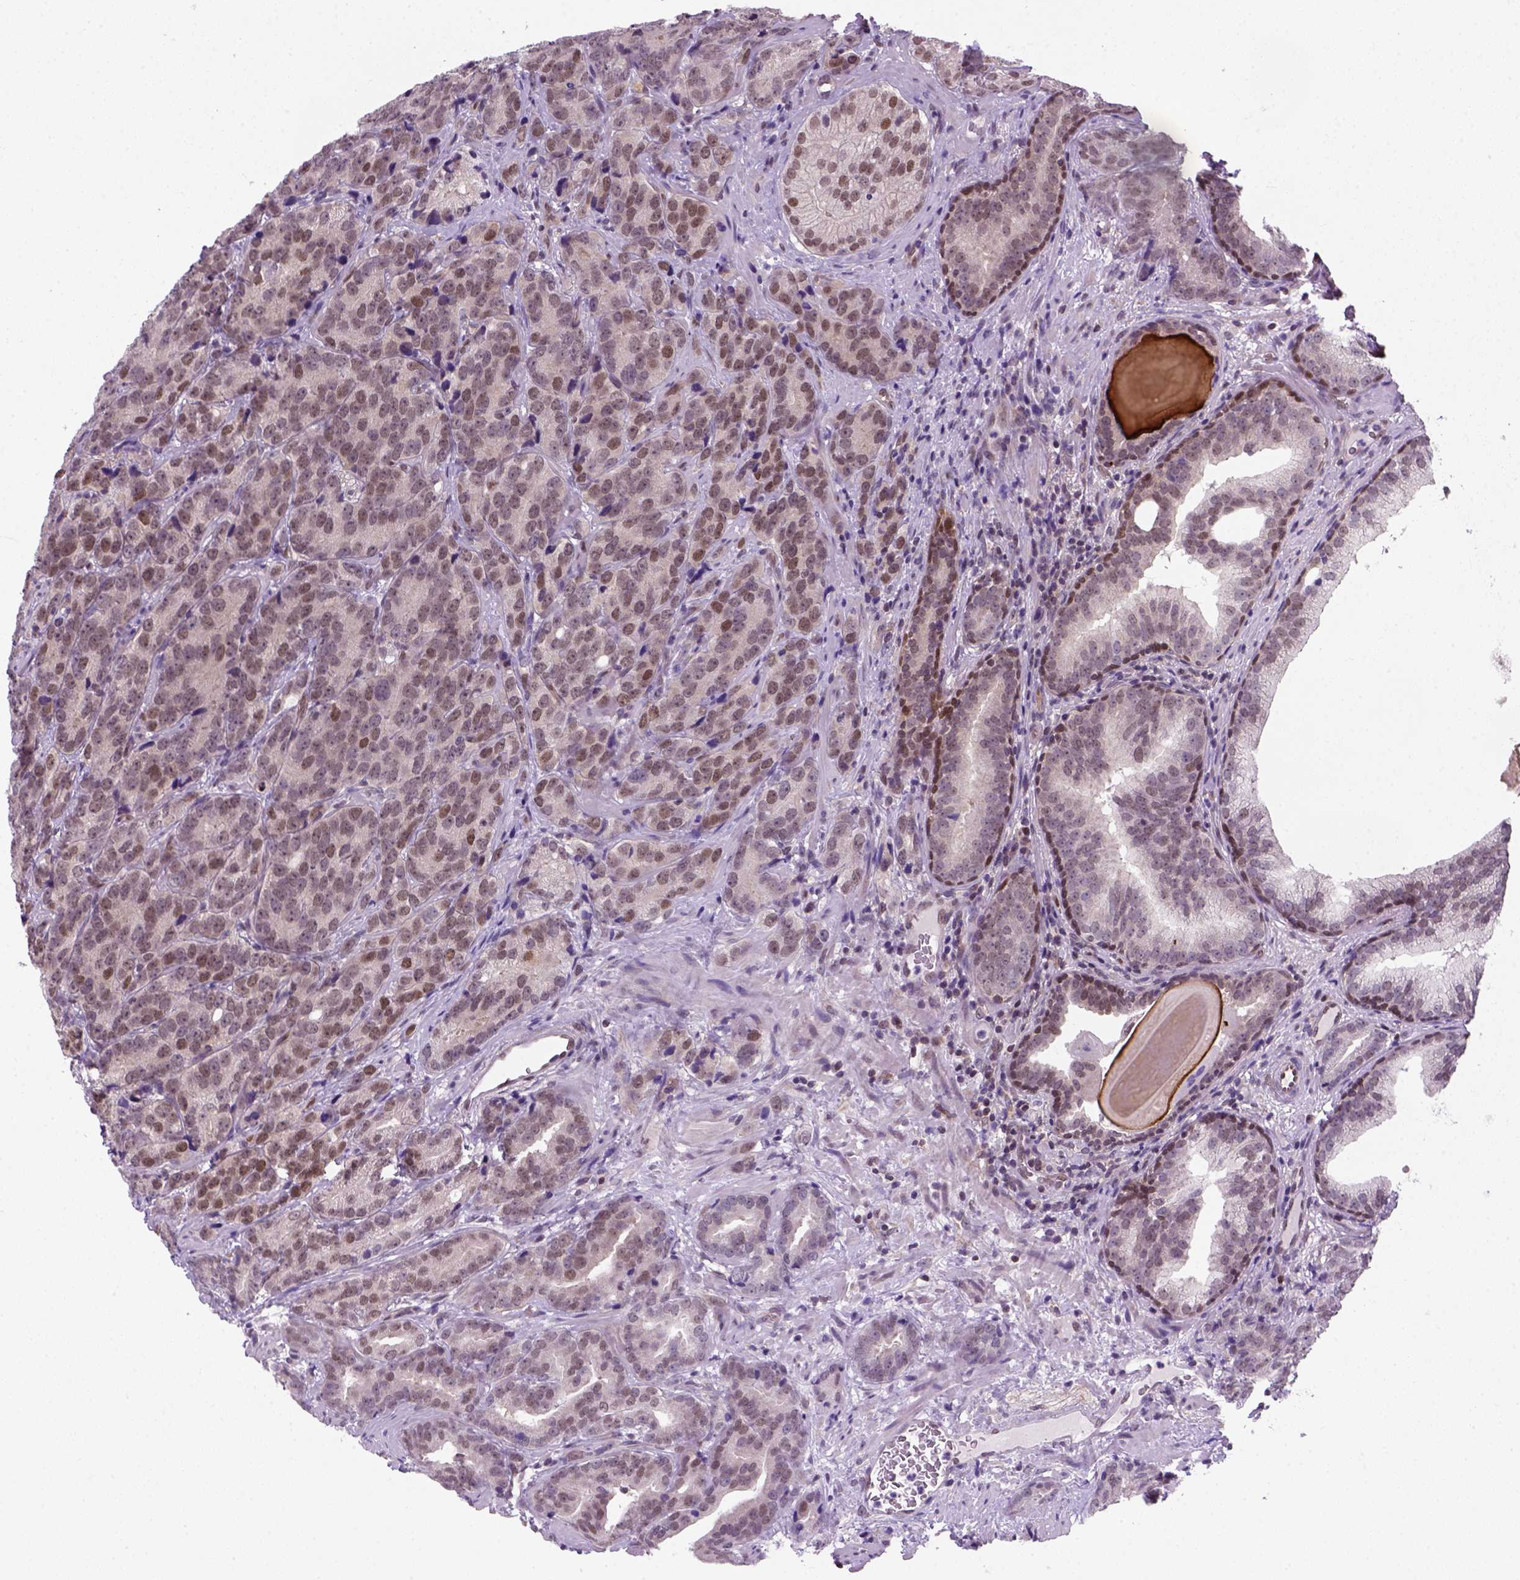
{"staining": {"intensity": "moderate", "quantity": "<25%", "location": "nuclear"}, "tissue": "prostate cancer", "cell_type": "Tumor cells", "image_type": "cancer", "snomed": [{"axis": "morphology", "description": "Adenocarcinoma, NOS"}, {"axis": "topography", "description": "Prostate"}], "caption": "Tumor cells demonstrate moderate nuclear staining in about <25% of cells in prostate cancer (adenocarcinoma).", "gene": "MGMT", "patient": {"sex": "male", "age": 71}}